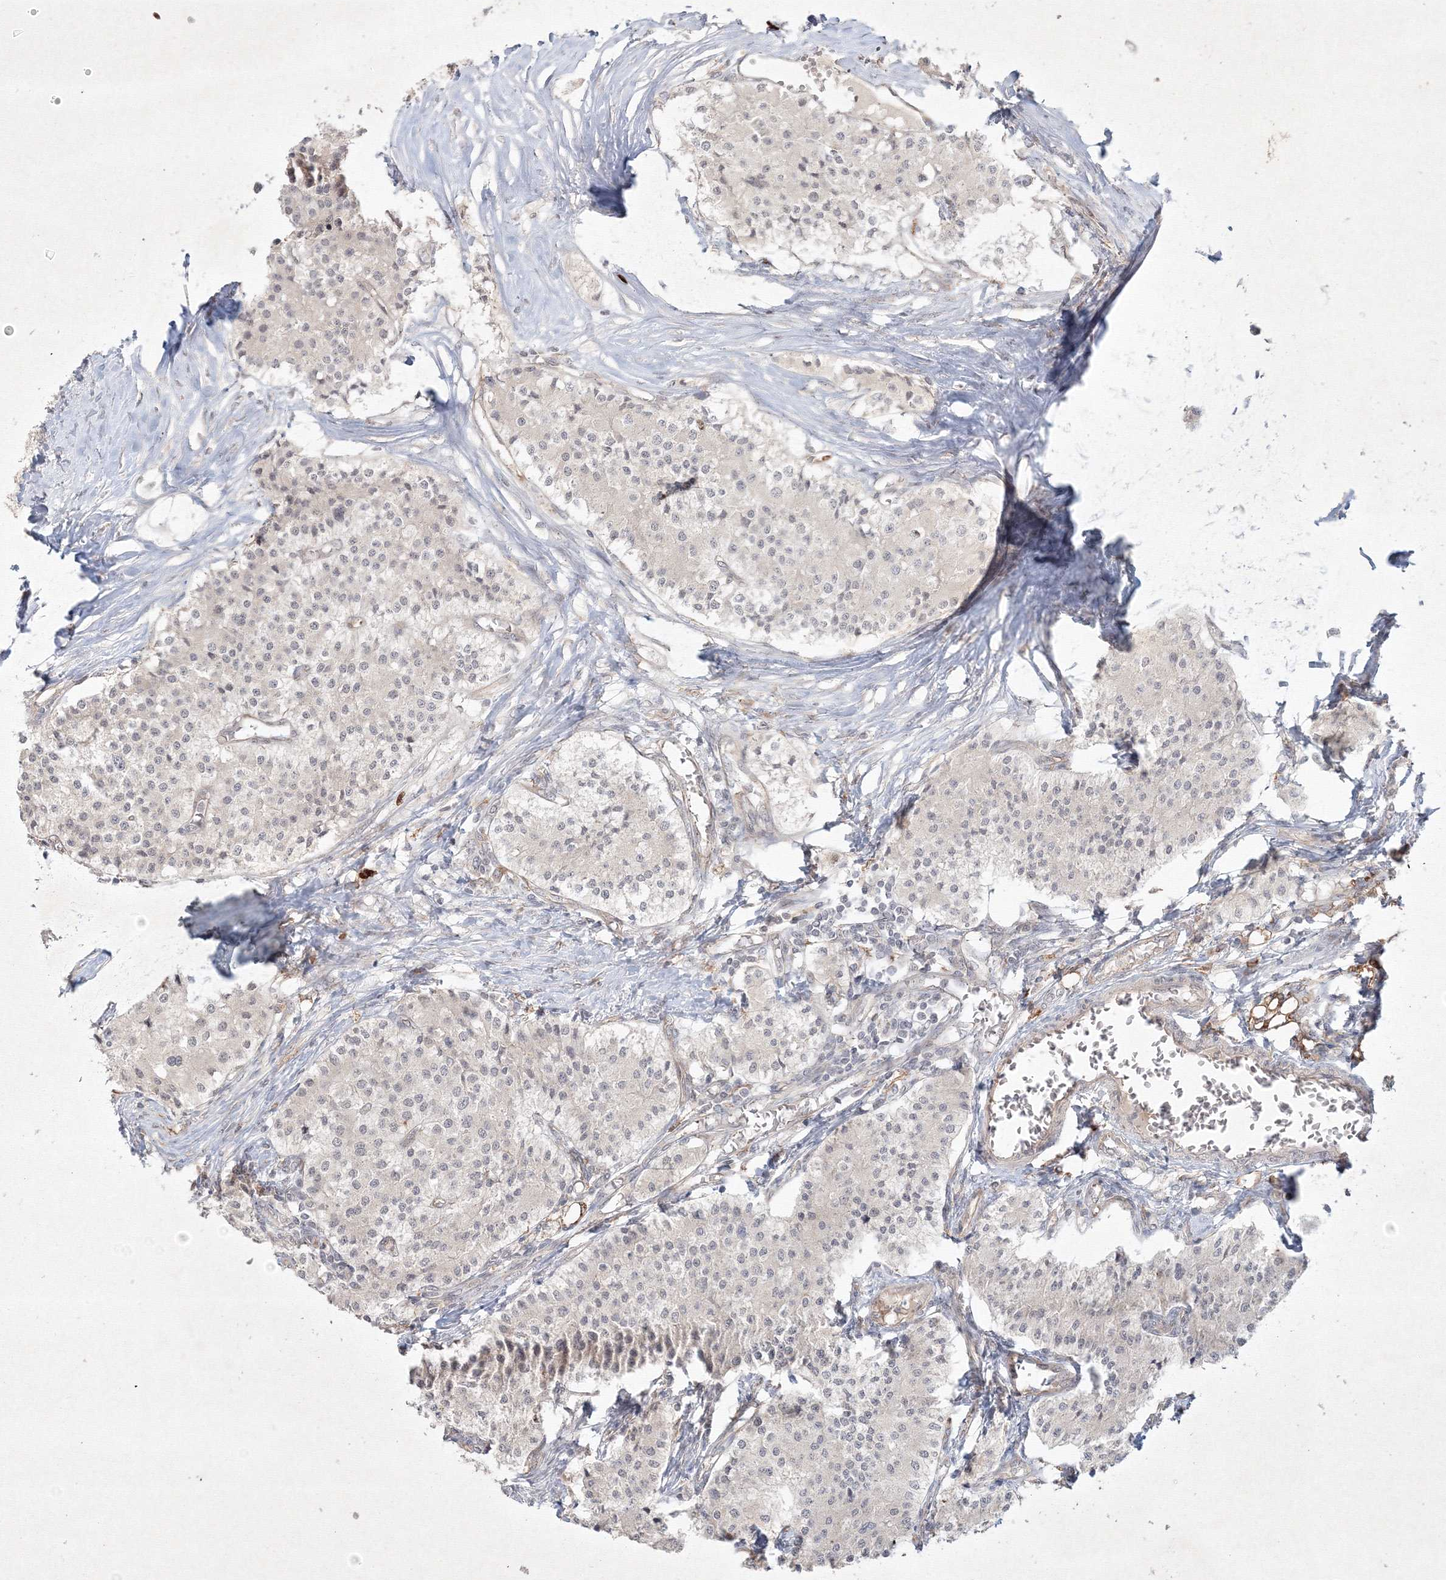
{"staining": {"intensity": "negative", "quantity": "none", "location": "none"}, "tissue": "carcinoid", "cell_type": "Tumor cells", "image_type": "cancer", "snomed": [{"axis": "morphology", "description": "Carcinoid, malignant, NOS"}, {"axis": "topography", "description": "Colon"}], "caption": "This is a image of IHC staining of carcinoid (malignant), which shows no positivity in tumor cells.", "gene": "KIF20A", "patient": {"sex": "female", "age": 52}}